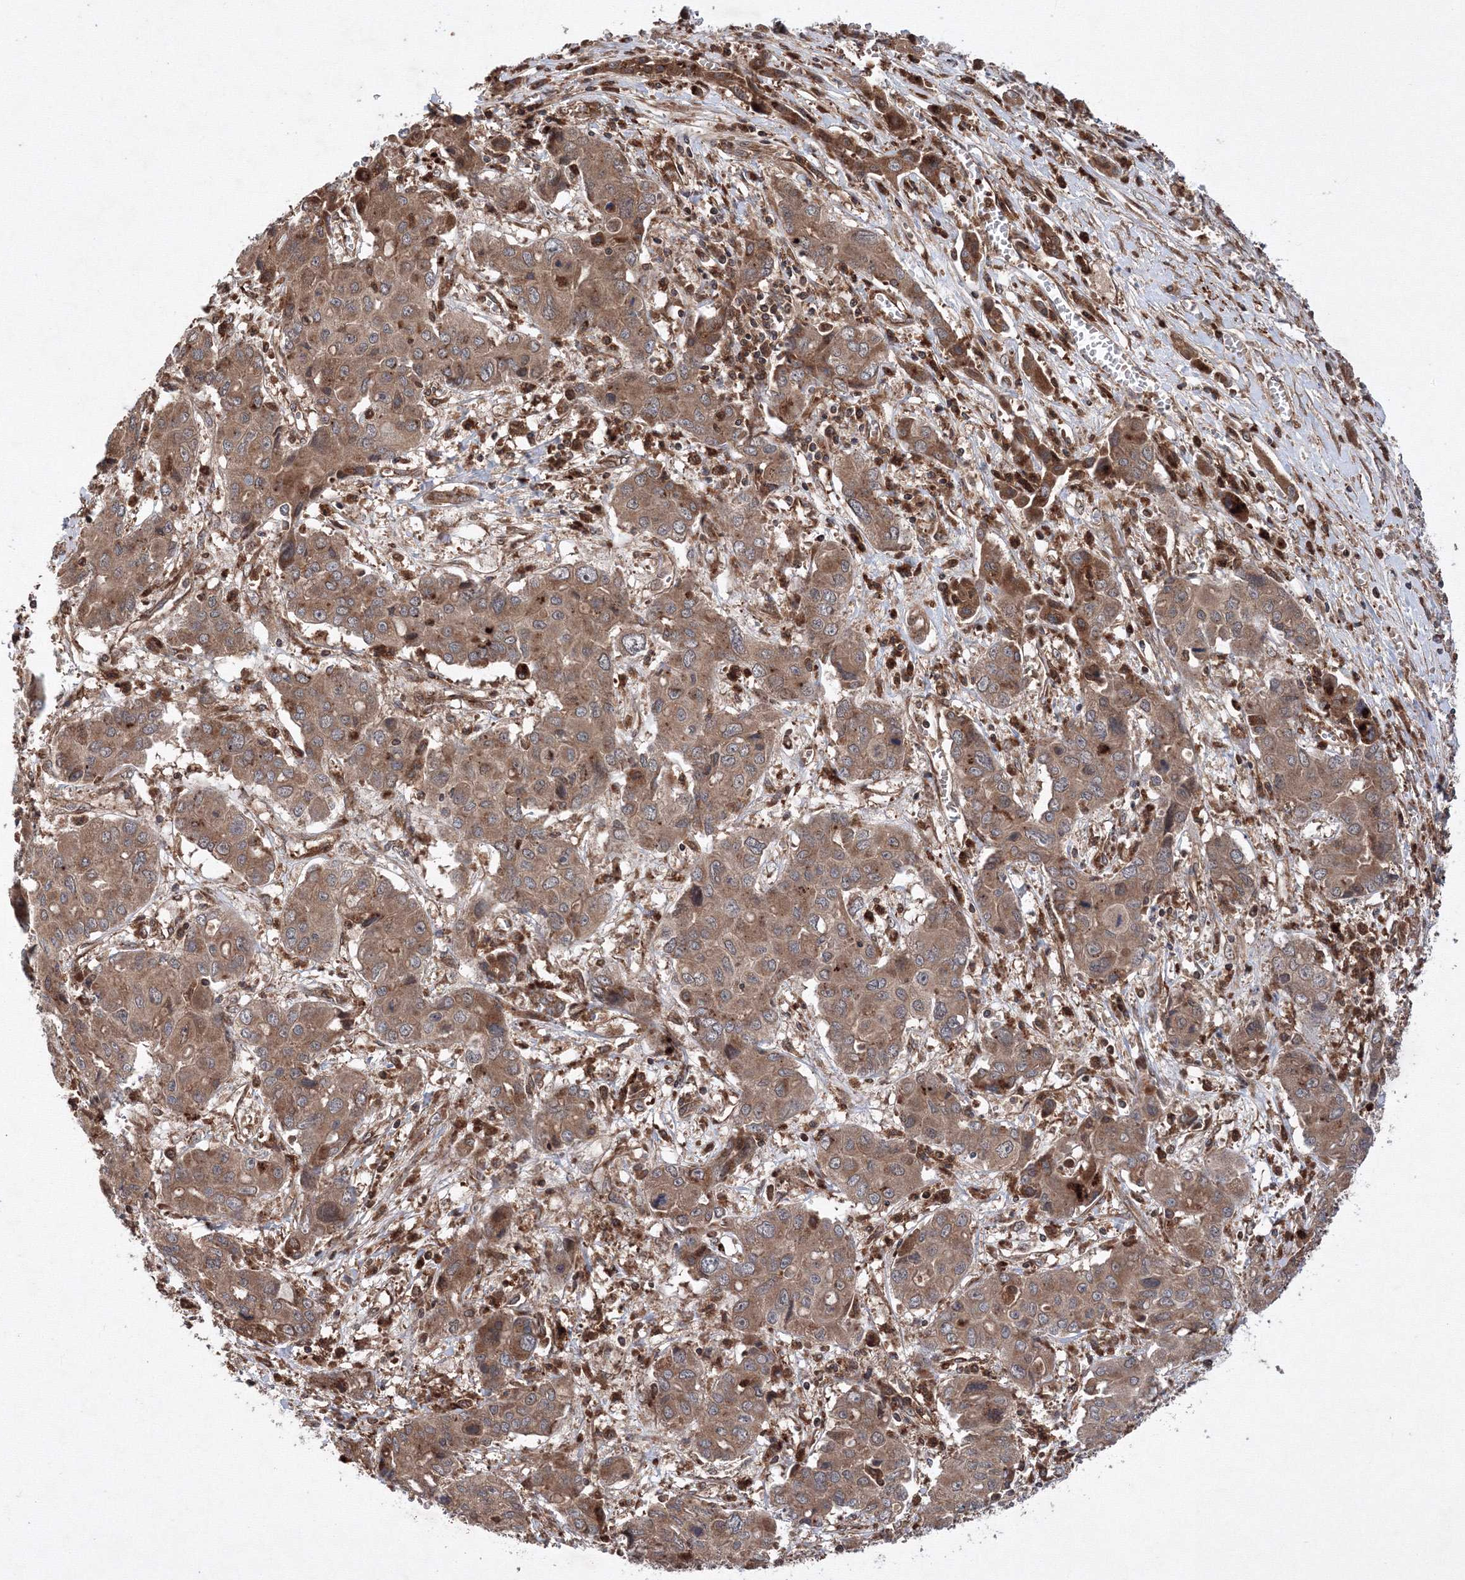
{"staining": {"intensity": "moderate", "quantity": ">75%", "location": "cytoplasmic/membranous"}, "tissue": "liver cancer", "cell_type": "Tumor cells", "image_type": "cancer", "snomed": [{"axis": "morphology", "description": "Cholangiocarcinoma"}, {"axis": "topography", "description": "Liver"}], "caption": "Protein staining reveals moderate cytoplasmic/membranous expression in approximately >75% of tumor cells in liver cholangiocarcinoma. (DAB (3,3'-diaminobenzidine) IHC with brightfield microscopy, high magnification).", "gene": "ATG3", "patient": {"sex": "male", "age": 67}}